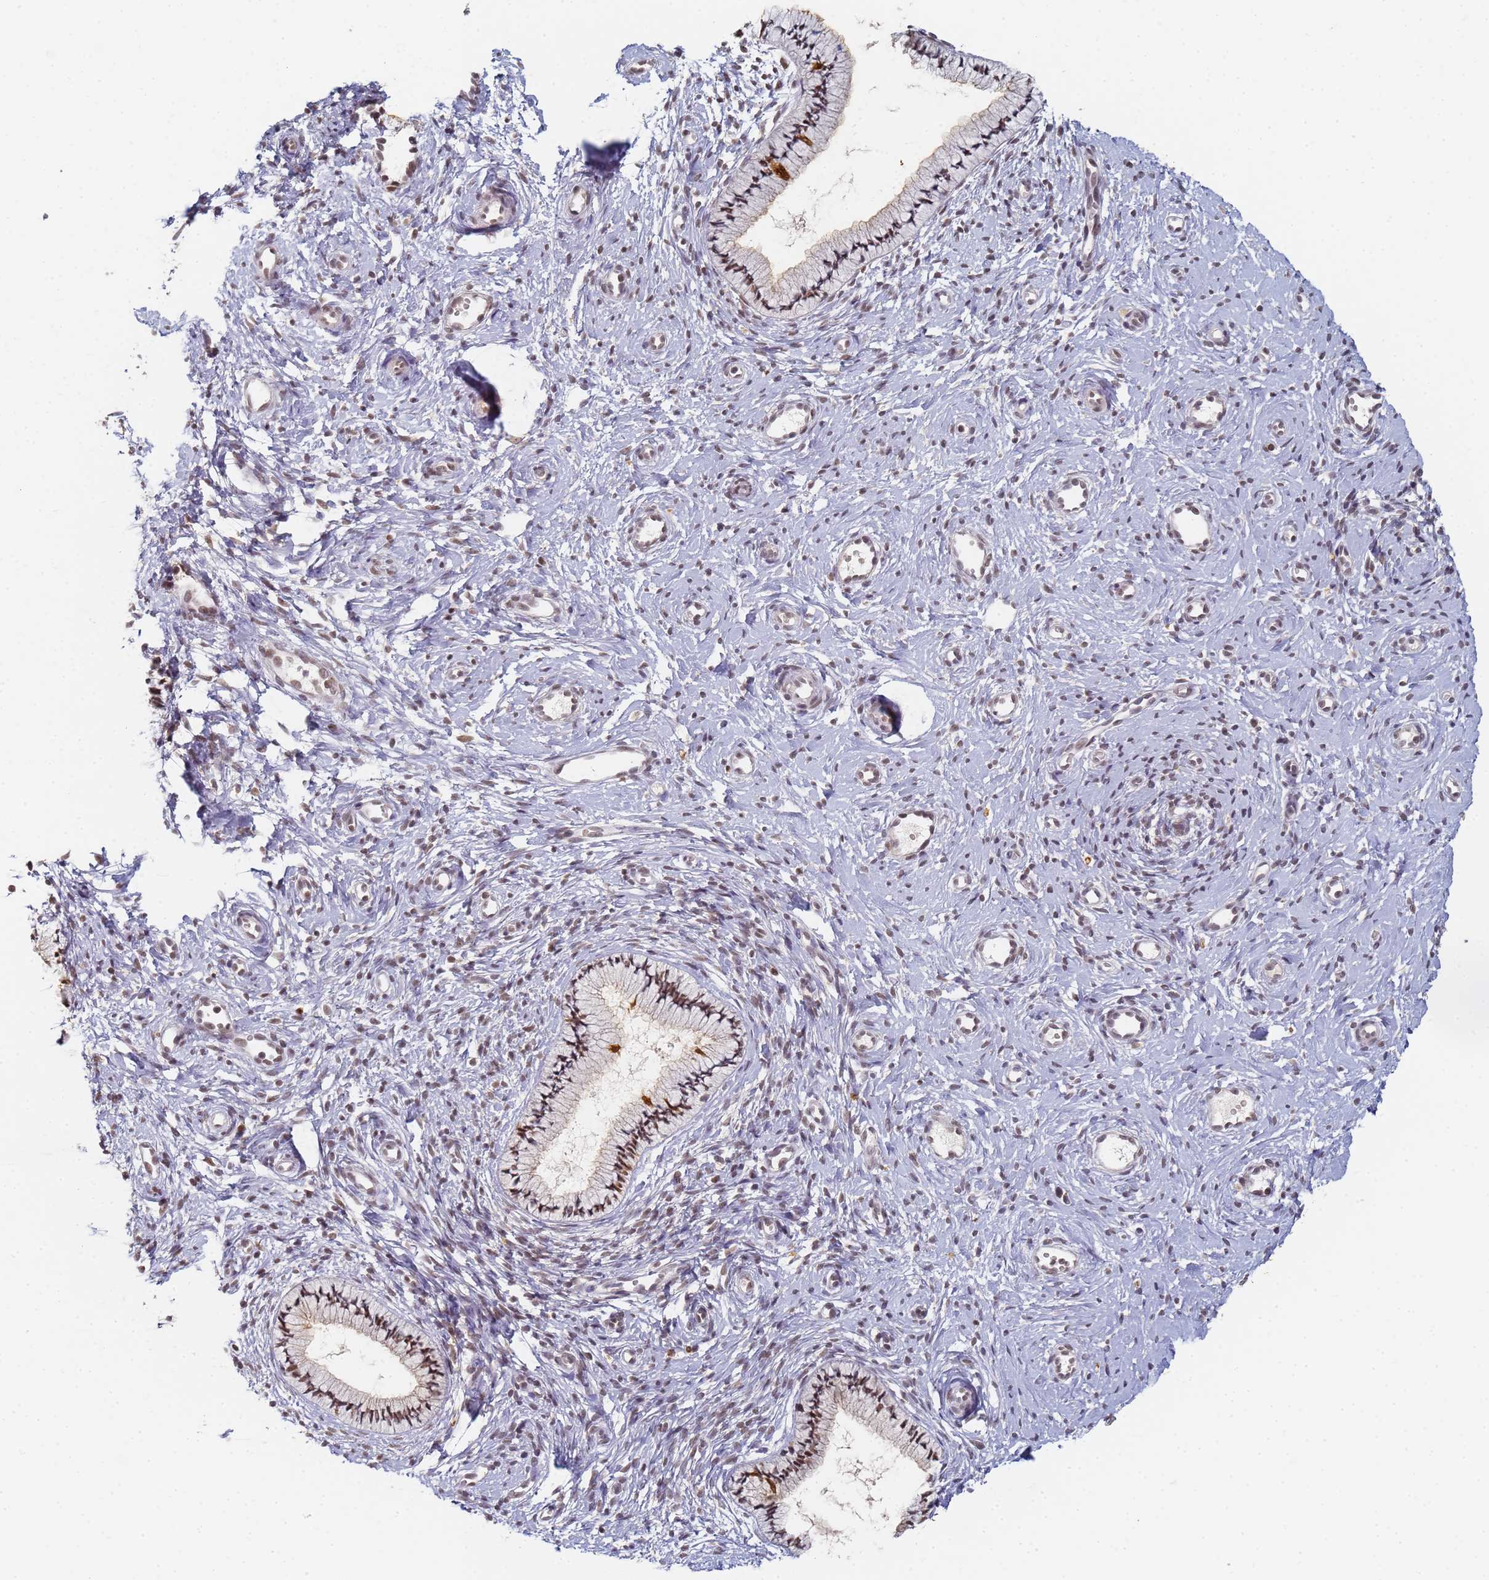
{"staining": {"intensity": "moderate", "quantity": "<25%", "location": "cytoplasmic/membranous,nuclear"}, "tissue": "cervix", "cell_type": "Glandular cells", "image_type": "normal", "snomed": [{"axis": "morphology", "description": "Normal tissue, NOS"}, {"axis": "topography", "description": "Cervix"}], "caption": "A micrograph showing moderate cytoplasmic/membranous,nuclear staining in about <25% of glandular cells in unremarkable cervix, as visualized by brown immunohistochemical staining.", "gene": "HMCES", "patient": {"sex": "female", "age": 57}}